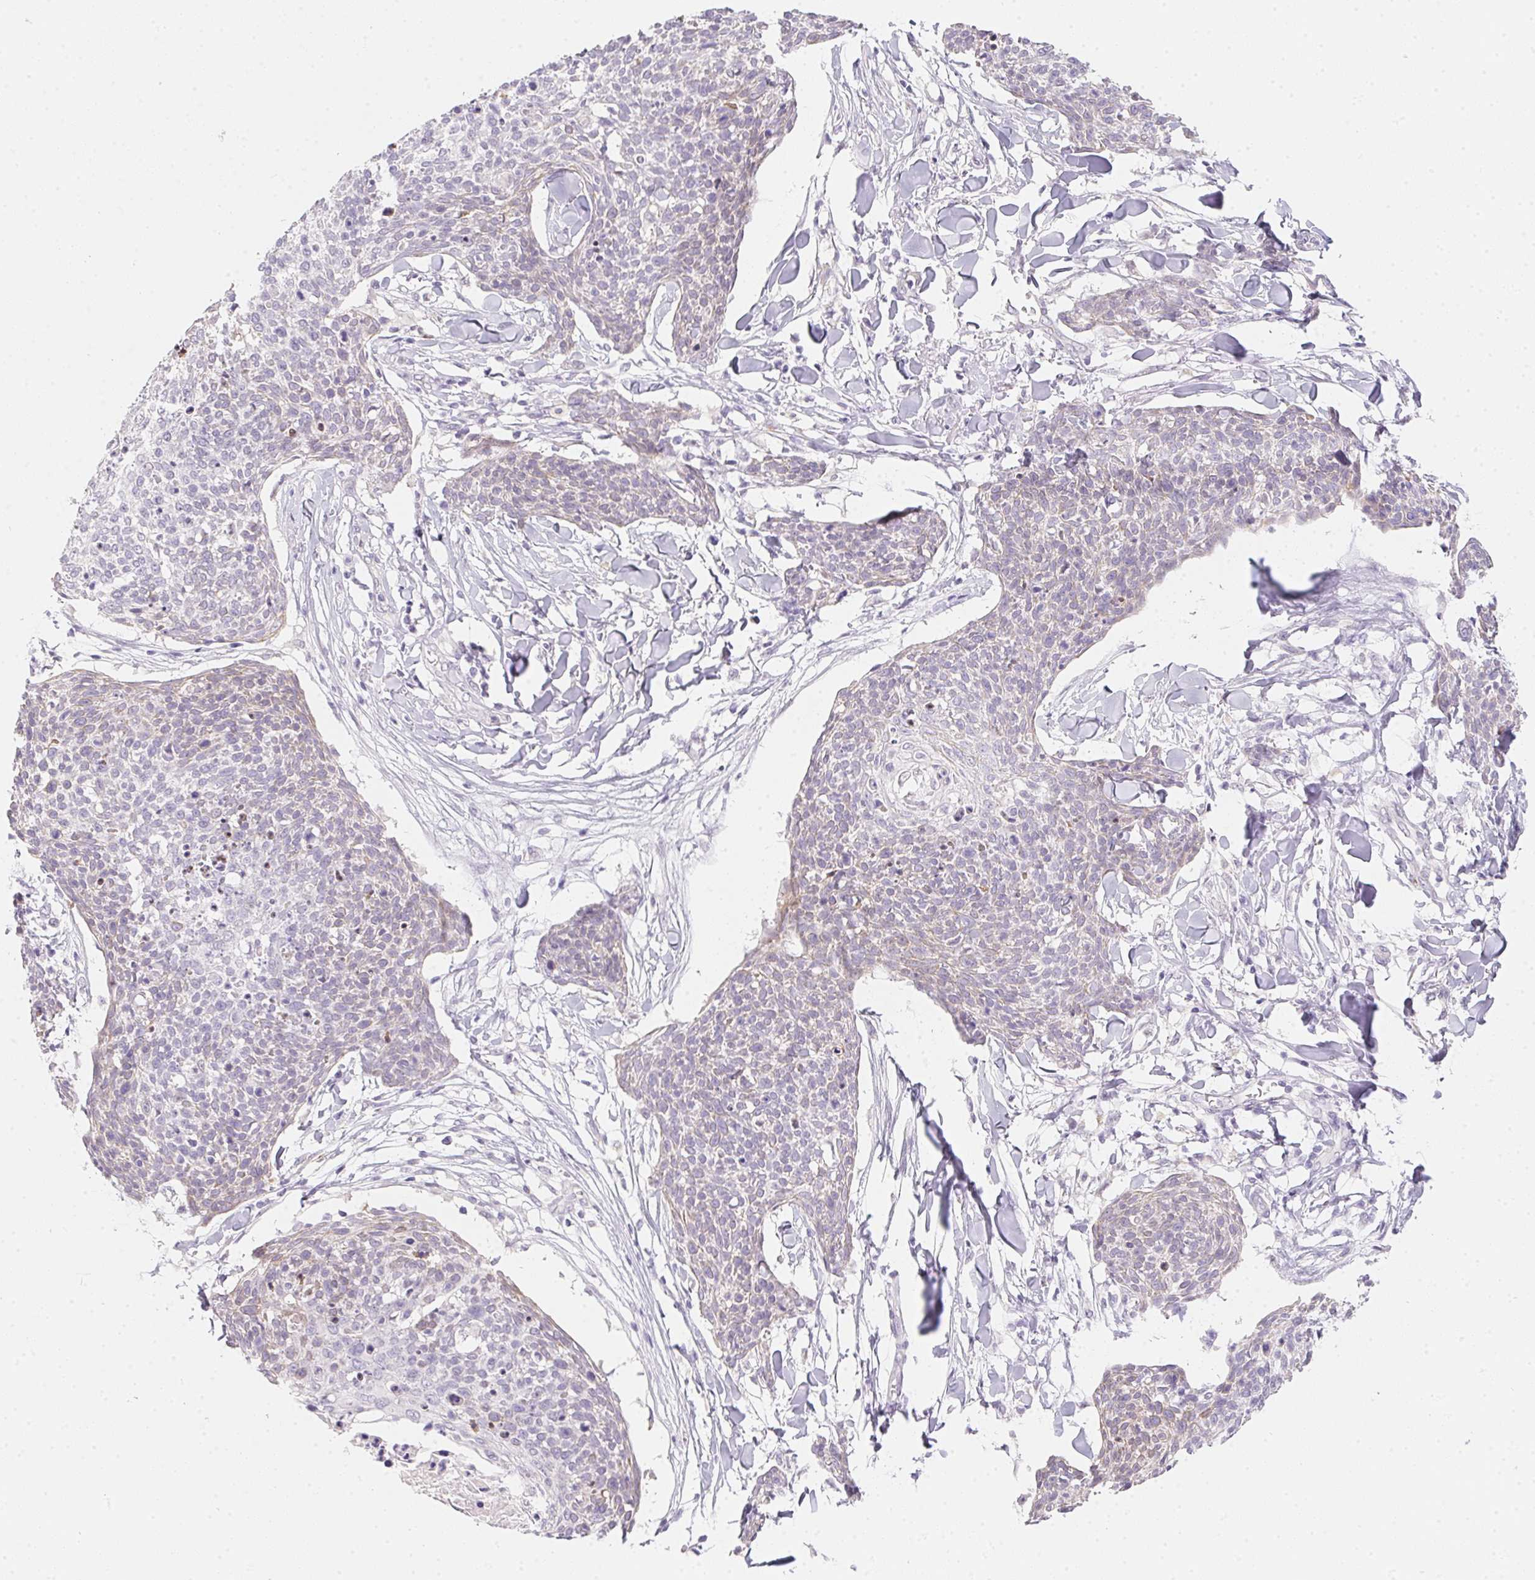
{"staining": {"intensity": "weak", "quantity": "<25%", "location": "cytoplasmic/membranous"}, "tissue": "skin cancer", "cell_type": "Tumor cells", "image_type": "cancer", "snomed": [{"axis": "morphology", "description": "Squamous cell carcinoma, NOS"}, {"axis": "topography", "description": "Skin"}, {"axis": "topography", "description": "Vulva"}], "caption": "A photomicrograph of skin squamous cell carcinoma stained for a protein exhibits no brown staining in tumor cells.", "gene": "MORC1", "patient": {"sex": "female", "age": 75}}